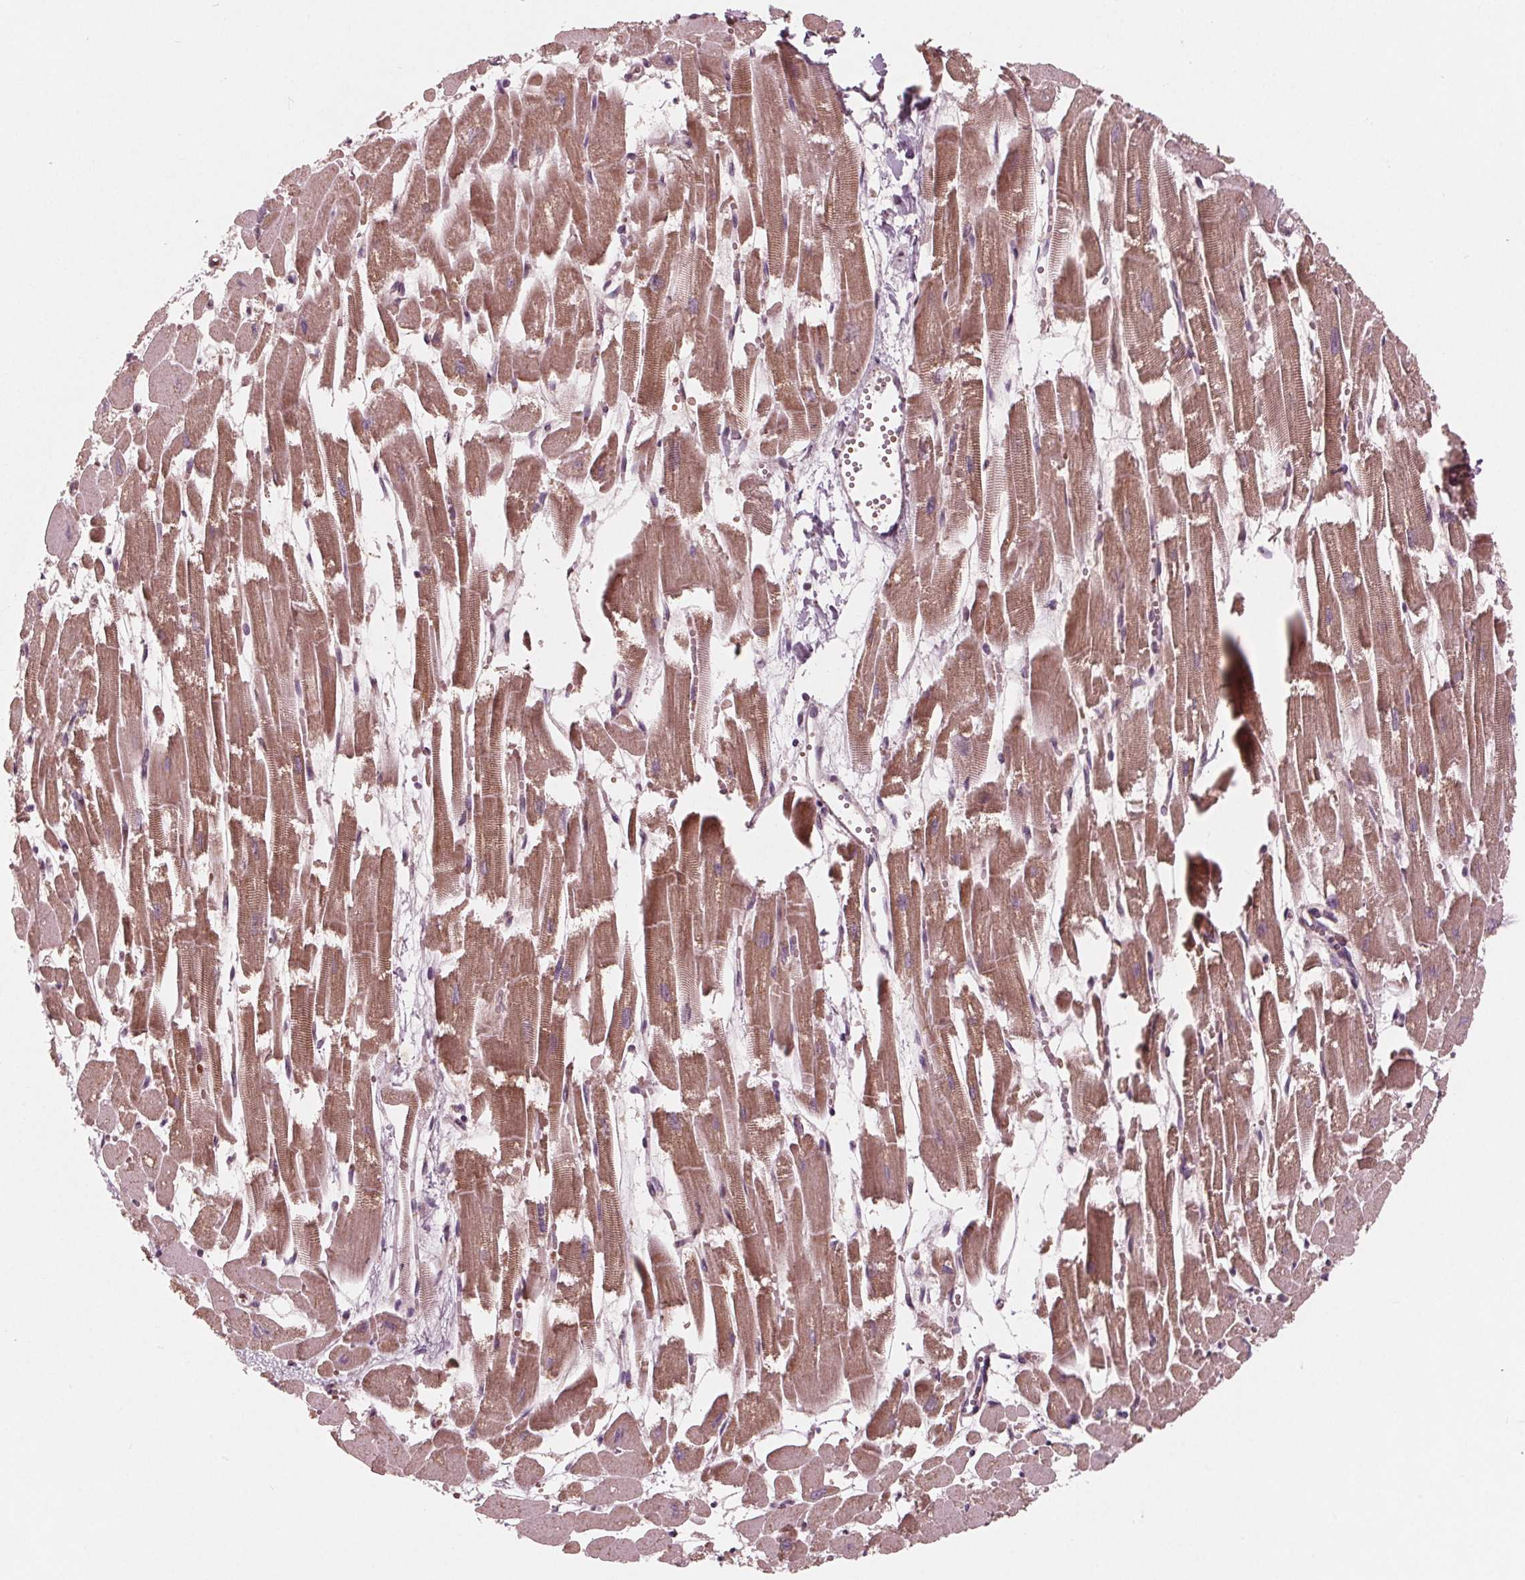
{"staining": {"intensity": "weak", "quantity": "25%-75%", "location": "cytoplasmic/membranous"}, "tissue": "heart muscle", "cell_type": "Cardiomyocytes", "image_type": "normal", "snomed": [{"axis": "morphology", "description": "Normal tissue, NOS"}, {"axis": "topography", "description": "Heart"}], "caption": "DAB immunohistochemical staining of normal human heart muscle exhibits weak cytoplasmic/membranous protein positivity in about 25%-75% of cardiomyocytes. (Brightfield microscopy of DAB IHC at high magnification).", "gene": "UBALD1", "patient": {"sex": "female", "age": 52}}